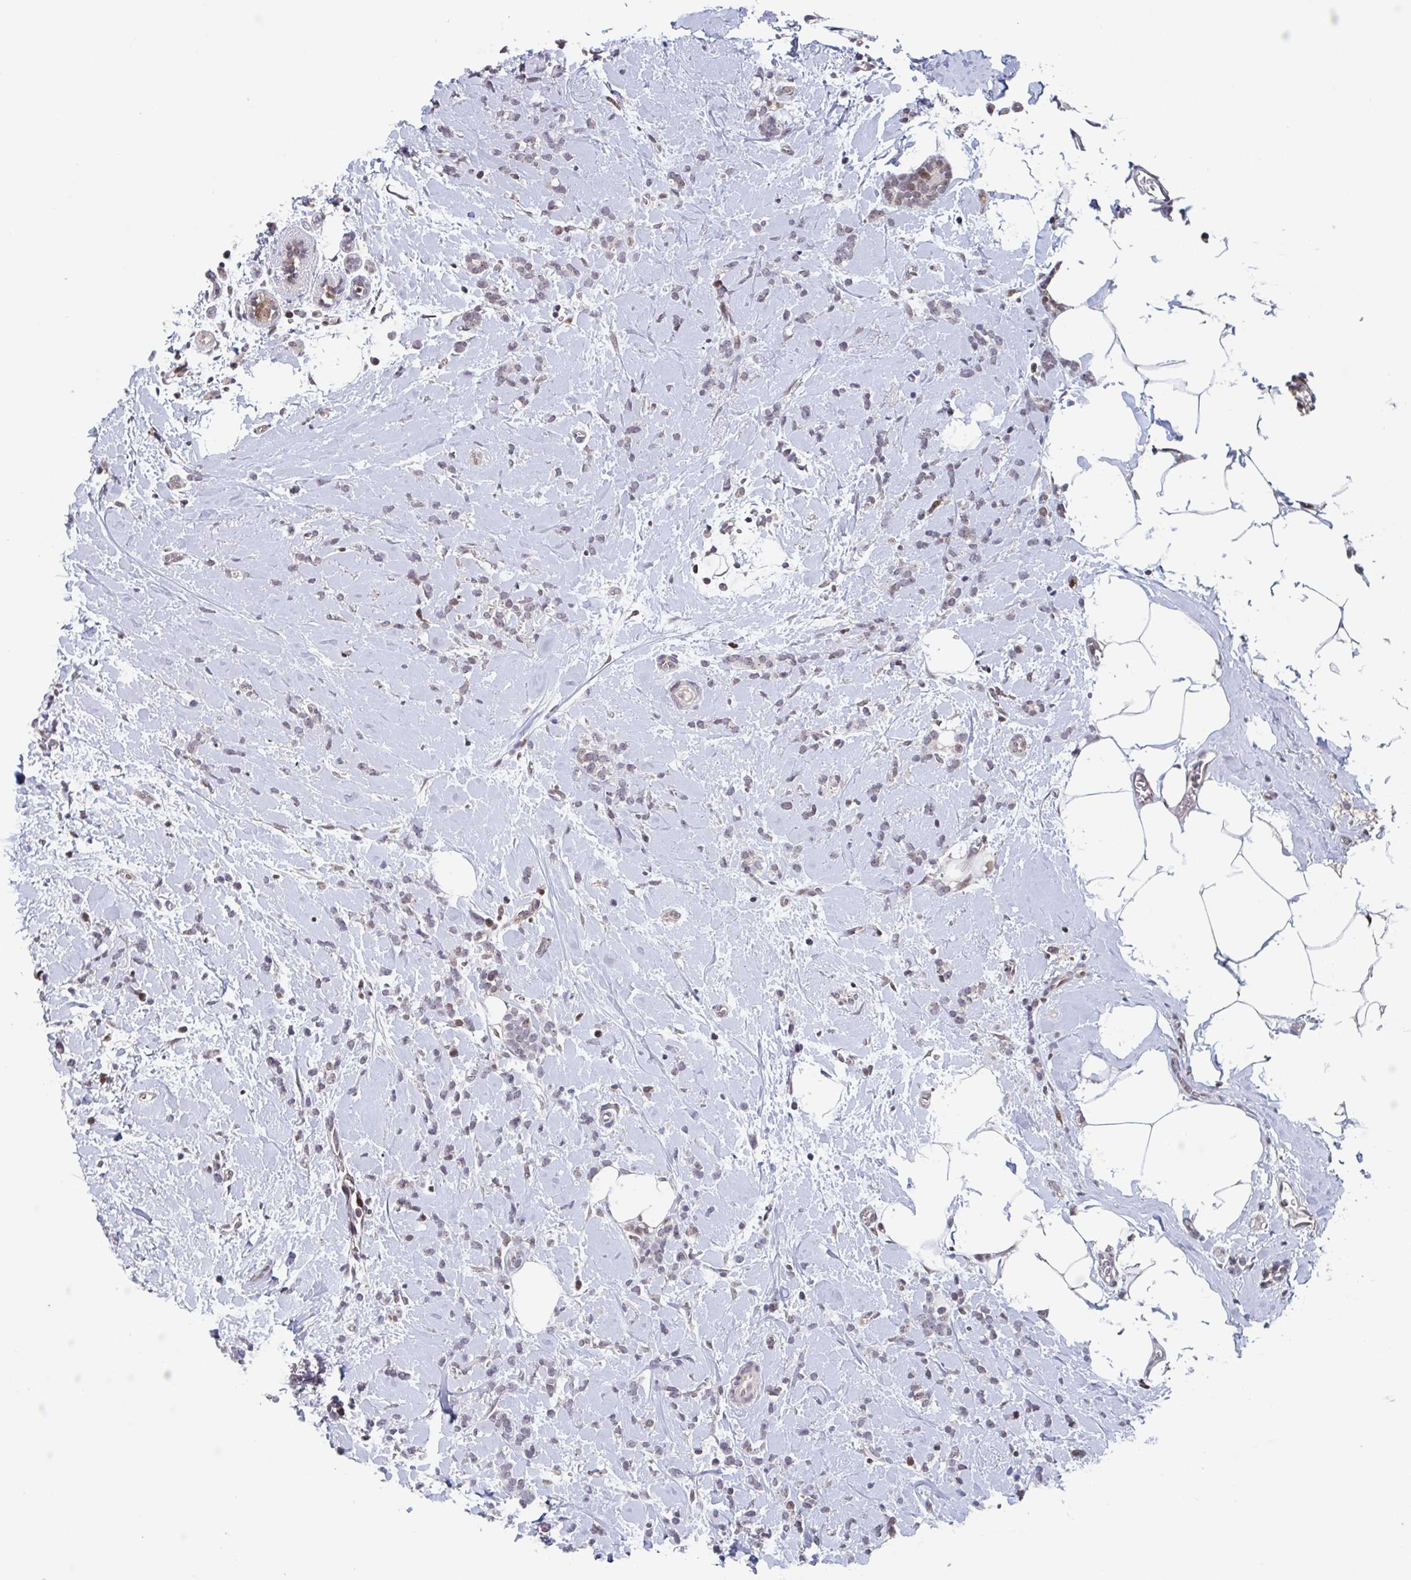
{"staining": {"intensity": "weak", "quantity": "<25%", "location": "nuclear"}, "tissue": "breast cancer", "cell_type": "Tumor cells", "image_type": "cancer", "snomed": [{"axis": "morphology", "description": "Lobular carcinoma"}, {"axis": "topography", "description": "Breast"}], "caption": "Immunohistochemistry (IHC) histopathology image of lobular carcinoma (breast) stained for a protein (brown), which demonstrates no staining in tumor cells. (Immunohistochemistry (IHC), brightfield microscopy, high magnification).", "gene": "RNF212", "patient": {"sex": "female", "age": 59}}